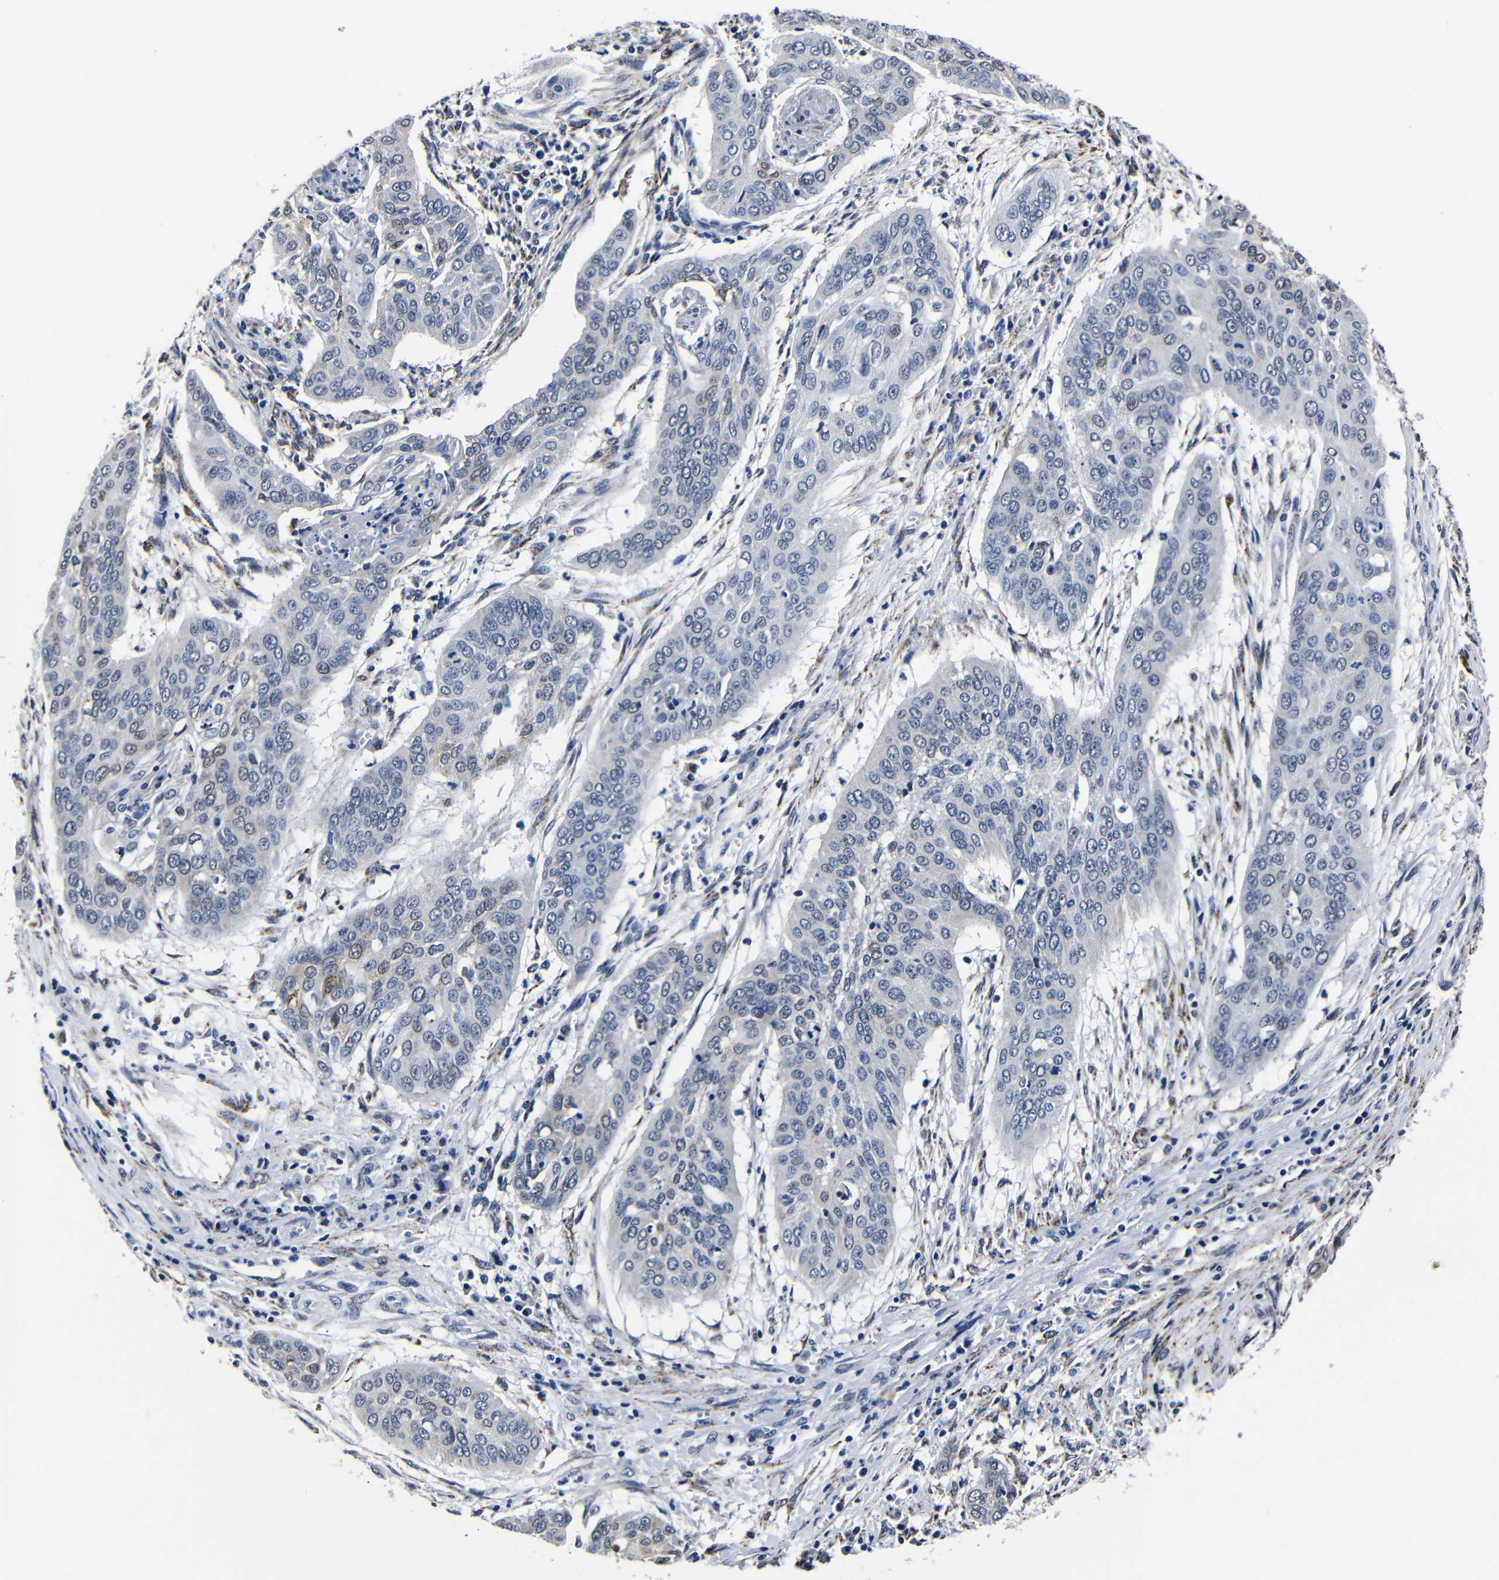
{"staining": {"intensity": "weak", "quantity": "<25%", "location": "cytoplasmic/membranous"}, "tissue": "cervical cancer", "cell_type": "Tumor cells", "image_type": "cancer", "snomed": [{"axis": "morphology", "description": "Squamous cell carcinoma, NOS"}, {"axis": "topography", "description": "Cervix"}], "caption": "Immunohistochemistry micrograph of neoplastic tissue: squamous cell carcinoma (cervical) stained with DAB shows no significant protein expression in tumor cells.", "gene": "DEPP1", "patient": {"sex": "female", "age": 39}}